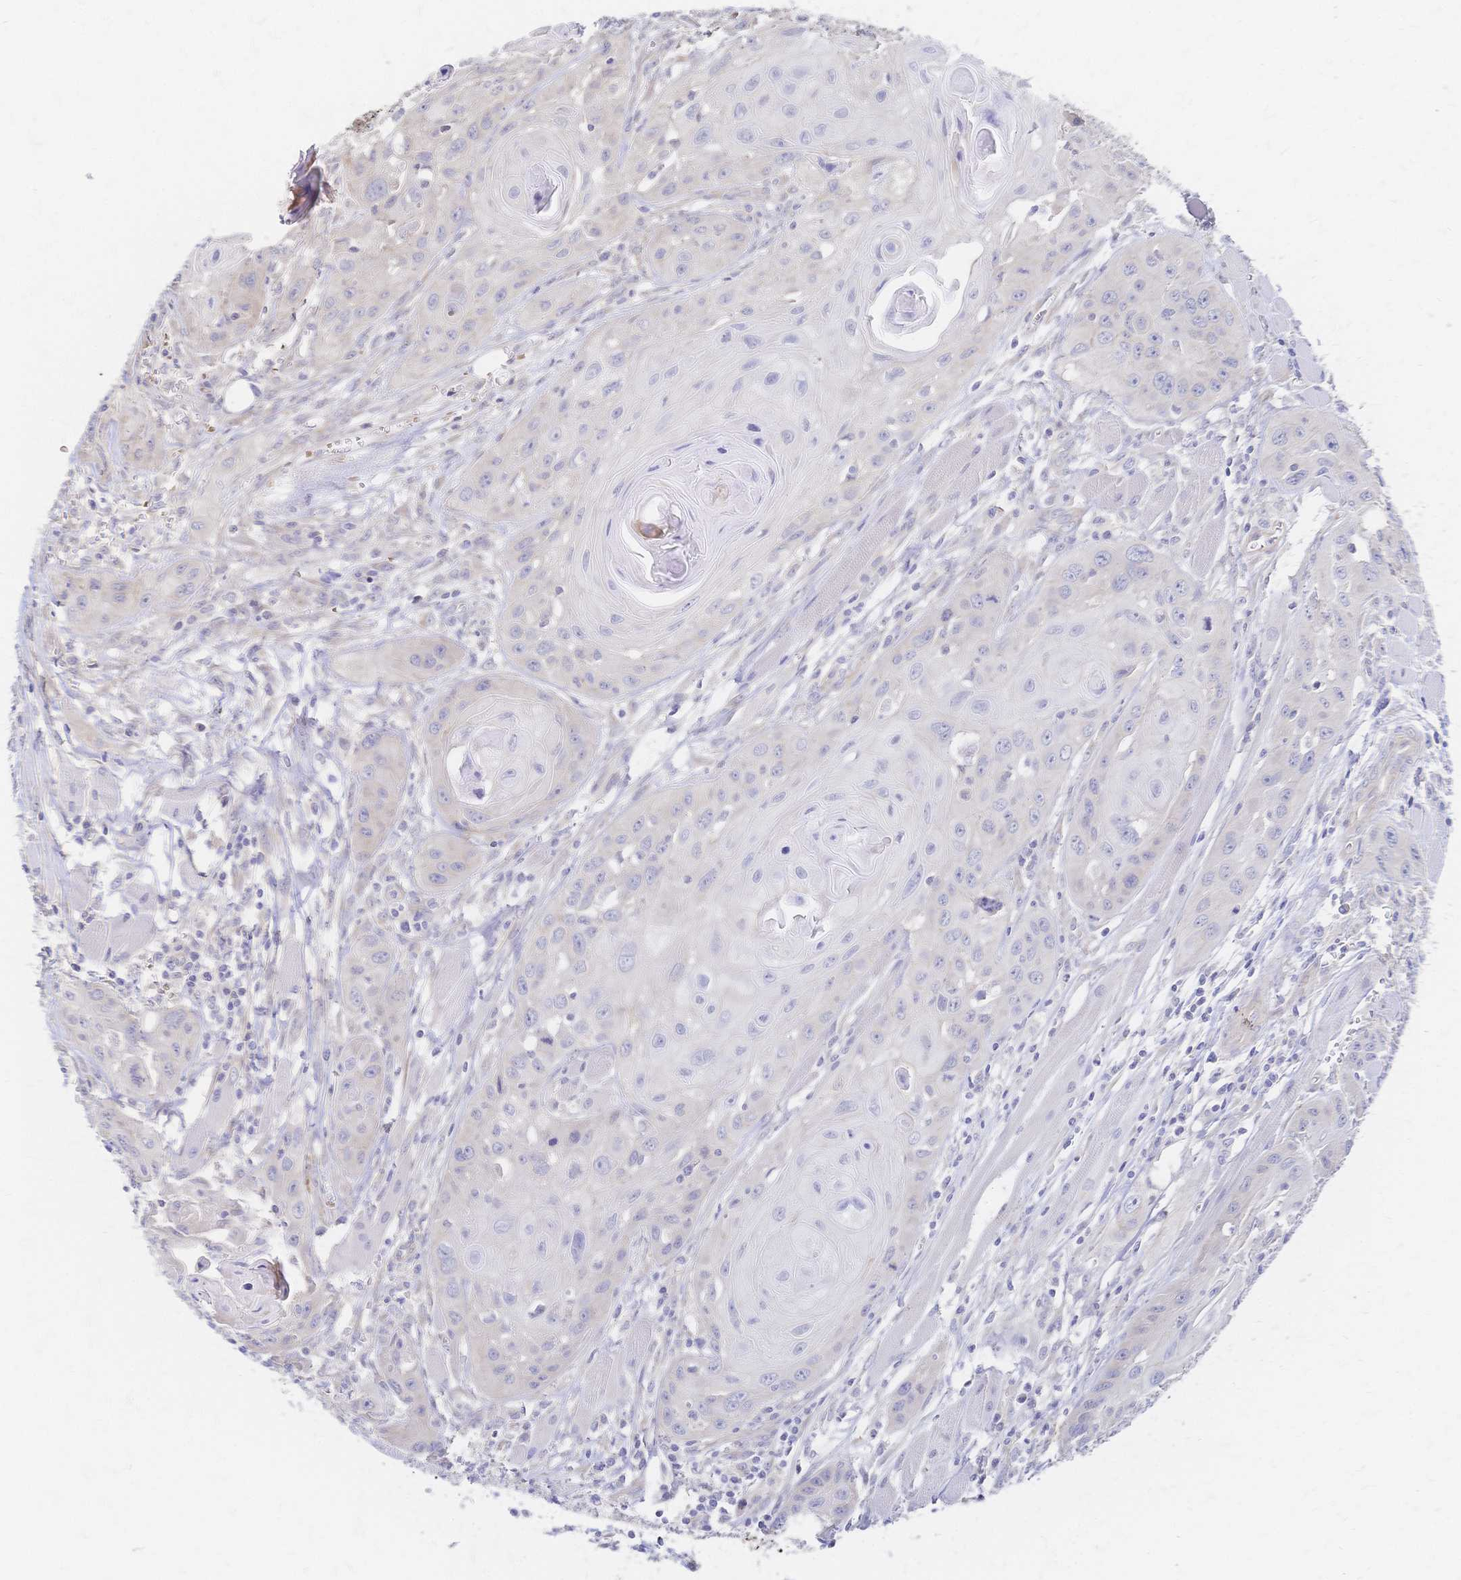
{"staining": {"intensity": "negative", "quantity": "none", "location": "none"}, "tissue": "head and neck cancer", "cell_type": "Tumor cells", "image_type": "cancer", "snomed": [{"axis": "morphology", "description": "Squamous cell carcinoma, NOS"}, {"axis": "topography", "description": "Oral tissue"}, {"axis": "topography", "description": "Head-Neck"}], "caption": "Immunohistochemistry of human squamous cell carcinoma (head and neck) demonstrates no expression in tumor cells.", "gene": "SLC5A1", "patient": {"sex": "male", "age": 58}}